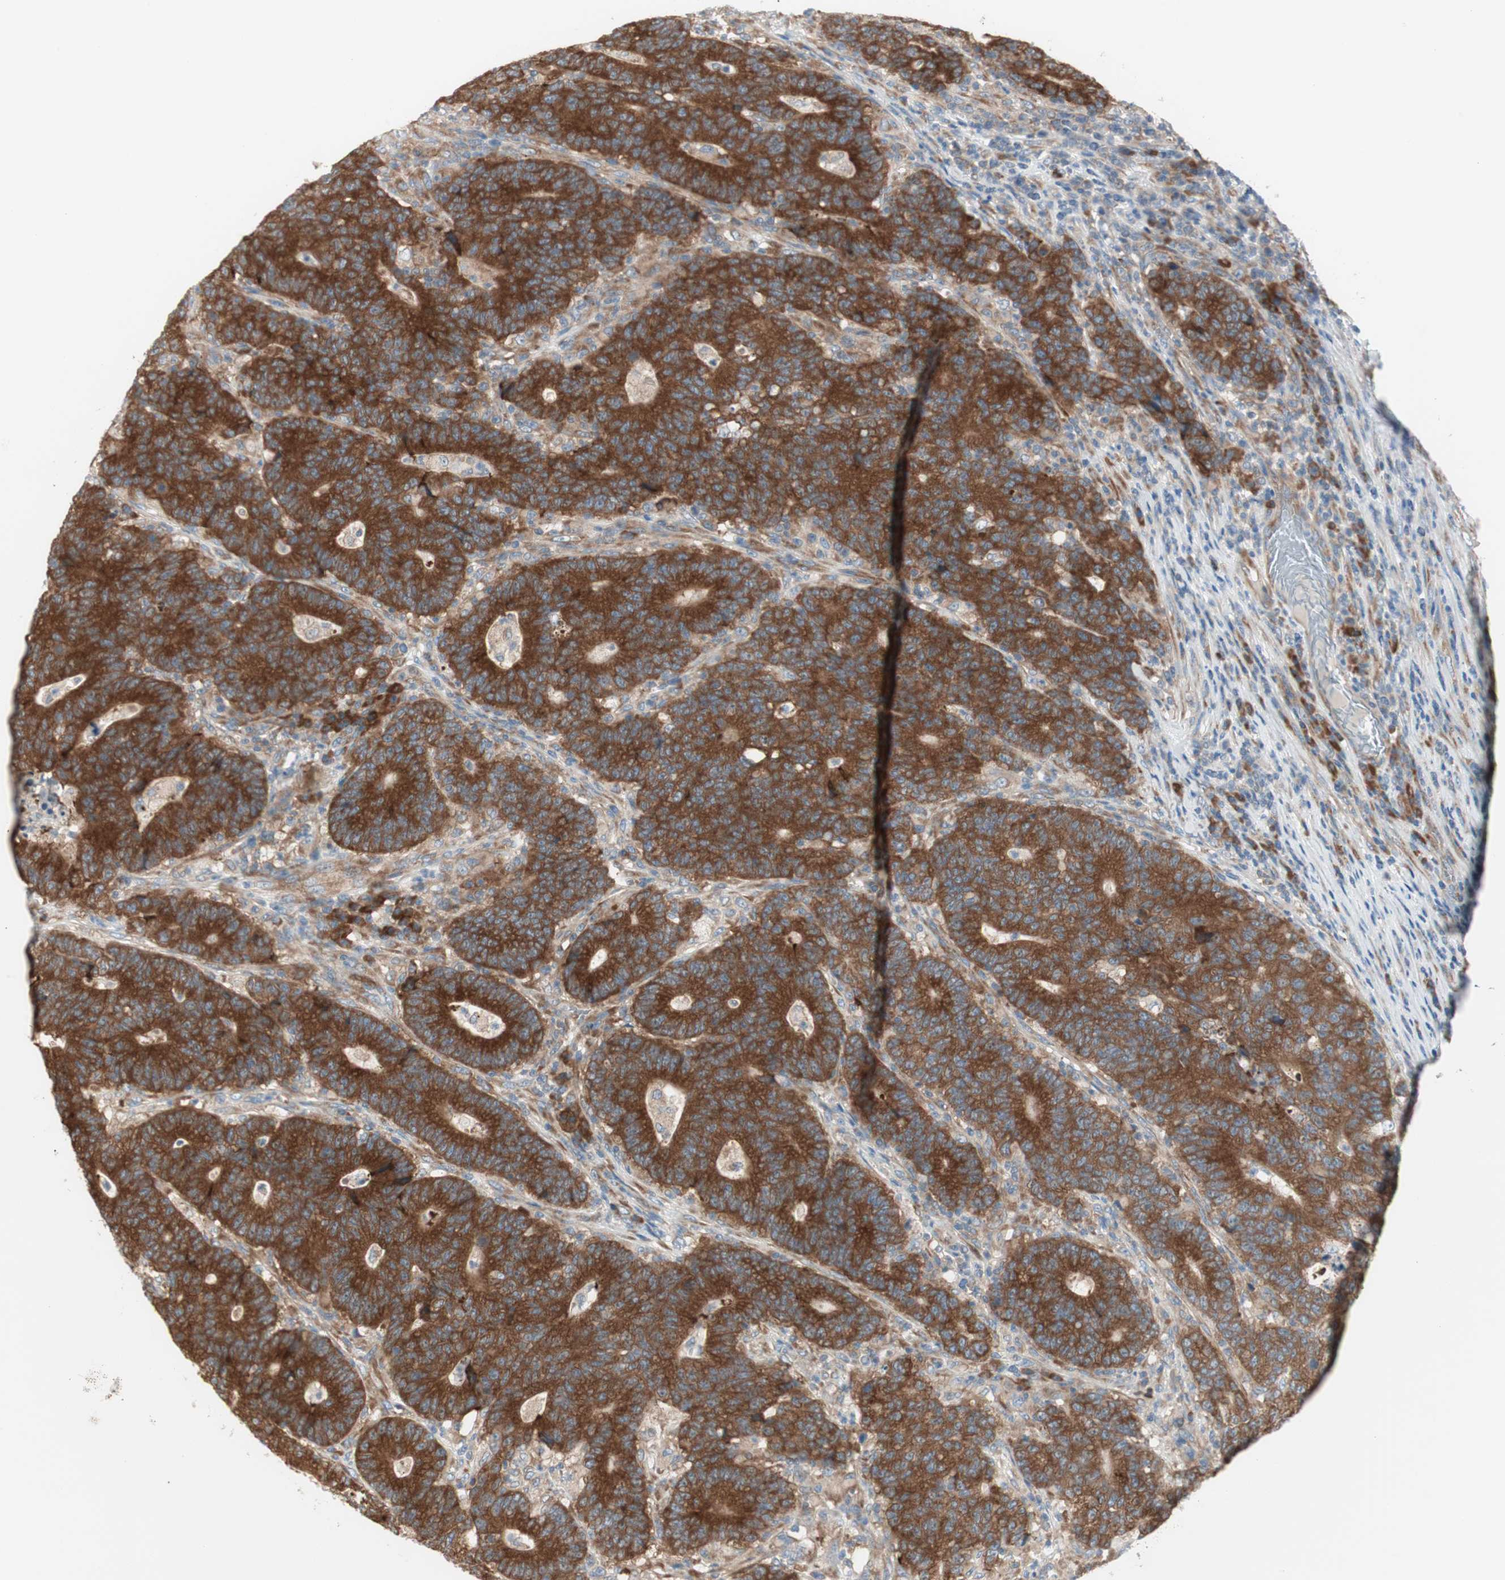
{"staining": {"intensity": "strong", "quantity": ">75%", "location": "cytoplasmic/membranous"}, "tissue": "colorectal cancer", "cell_type": "Tumor cells", "image_type": "cancer", "snomed": [{"axis": "morphology", "description": "Normal tissue, NOS"}, {"axis": "morphology", "description": "Adenocarcinoma, NOS"}, {"axis": "topography", "description": "Colon"}], "caption": "Tumor cells show high levels of strong cytoplasmic/membranous positivity in approximately >75% of cells in human colorectal adenocarcinoma.", "gene": "RPL23", "patient": {"sex": "female", "age": 75}}